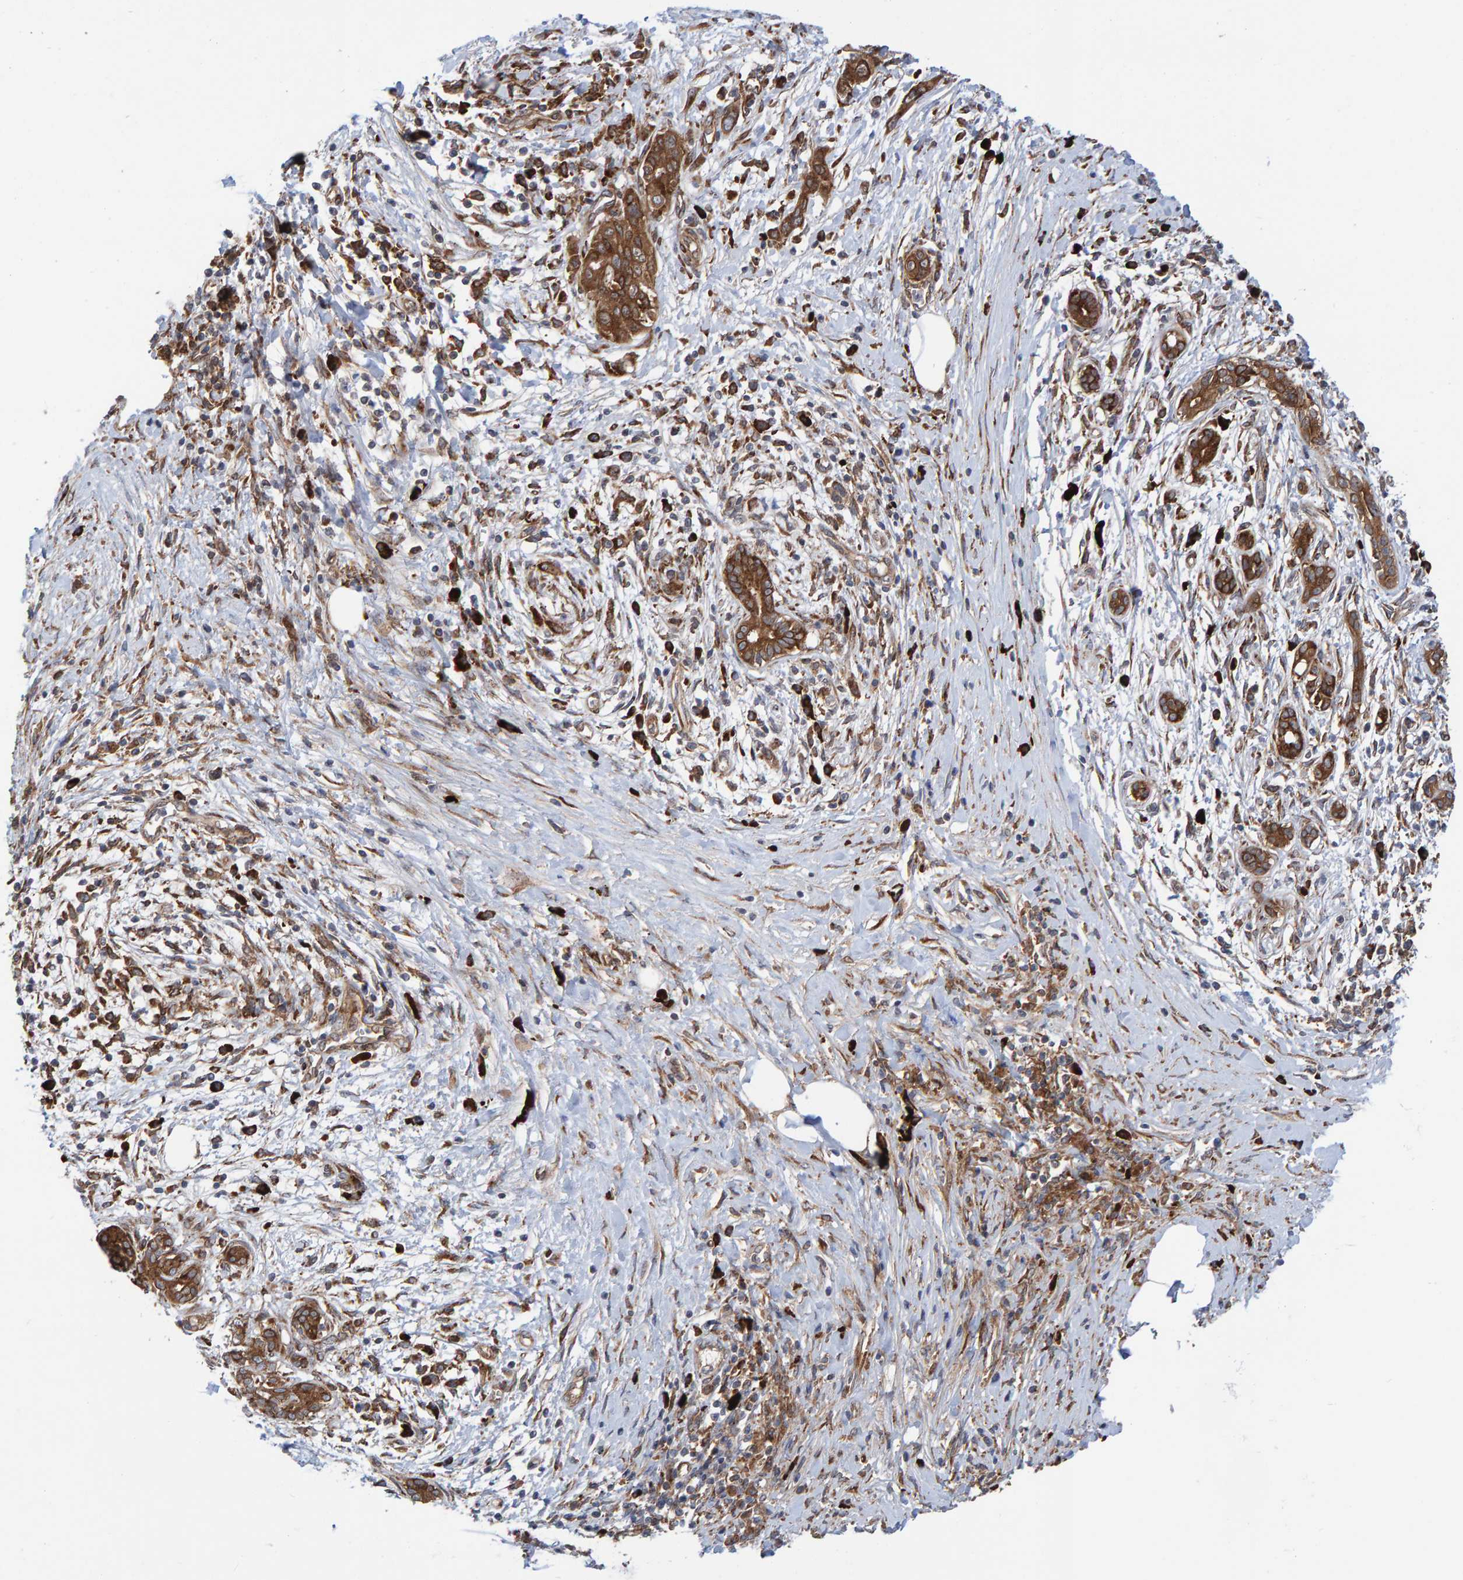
{"staining": {"intensity": "strong", "quantity": ">75%", "location": "cytoplasmic/membranous"}, "tissue": "pancreatic cancer", "cell_type": "Tumor cells", "image_type": "cancer", "snomed": [{"axis": "morphology", "description": "Adenocarcinoma, NOS"}, {"axis": "topography", "description": "Pancreas"}], "caption": "High-magnification brightfield microscopy of adenocarcinoma (pancreatic) stained with DAB (3,3'-diaminobenzidine) (brown) and counterstained with hematoxylin (blue). tumor cells exhibit strong cytoplasmic/membranous staining is present in approximately>75% of cells.", "gene": "KIAA0753", "patient": {"sex": "male", "age": 58}}